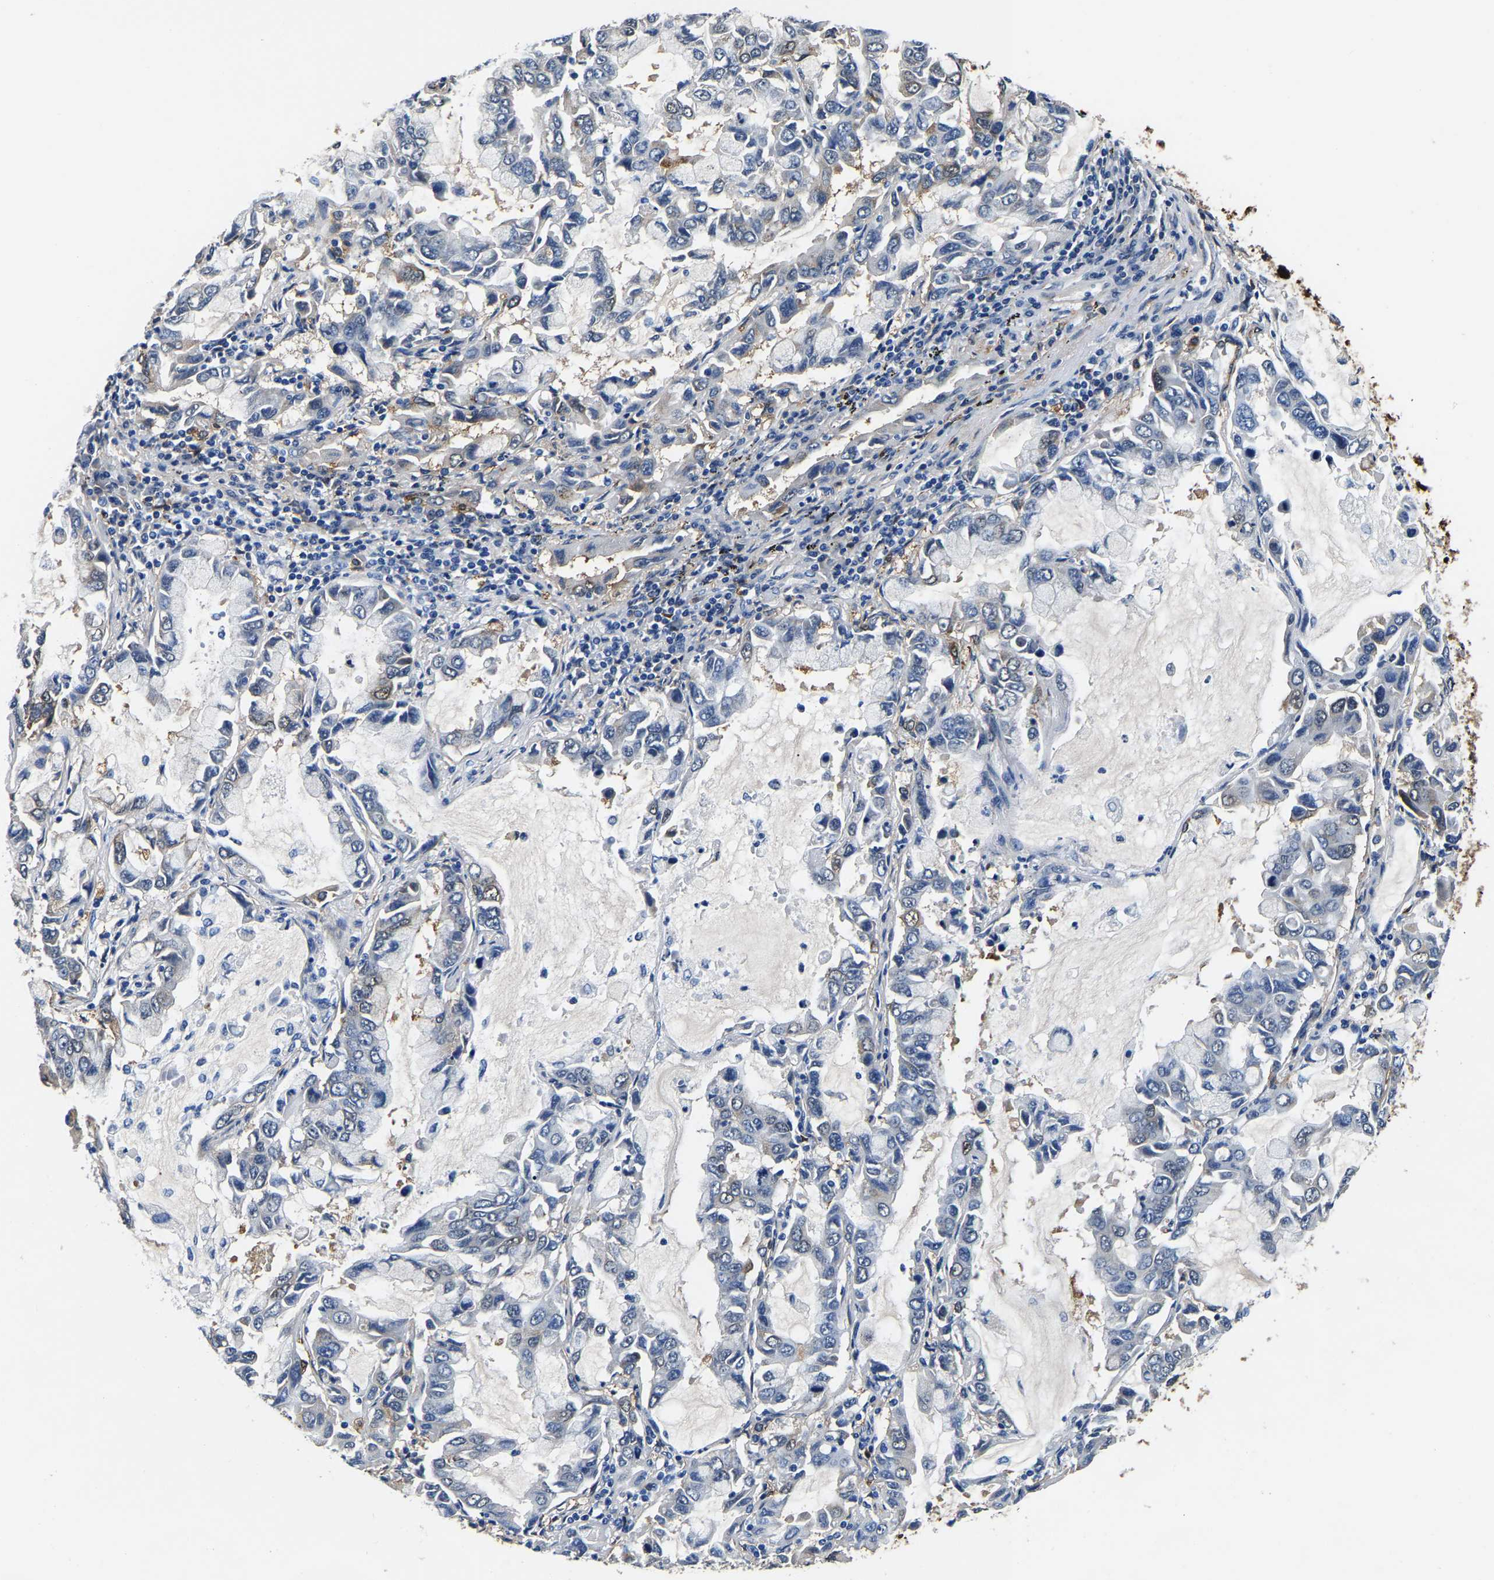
{"staining": {"intensity": "negative", "quantity": "none", "location": "none"}, "tissue": "lung cancer", "cell_type": "Tumor cells", "image_type": "cancer", "snomed": [{"axis": "morphology", "description": "Adenocarcinoma, NOS"}, {"axis": "topography", "description": "Lung"}], "caption": "An IHC micrograph of lung adenocarcinoma is shown. There is no staining in tumor cells of lung adenocarcinoma.", "gene": "S100A13", "patient": {"sex": "male", "age": 64}}